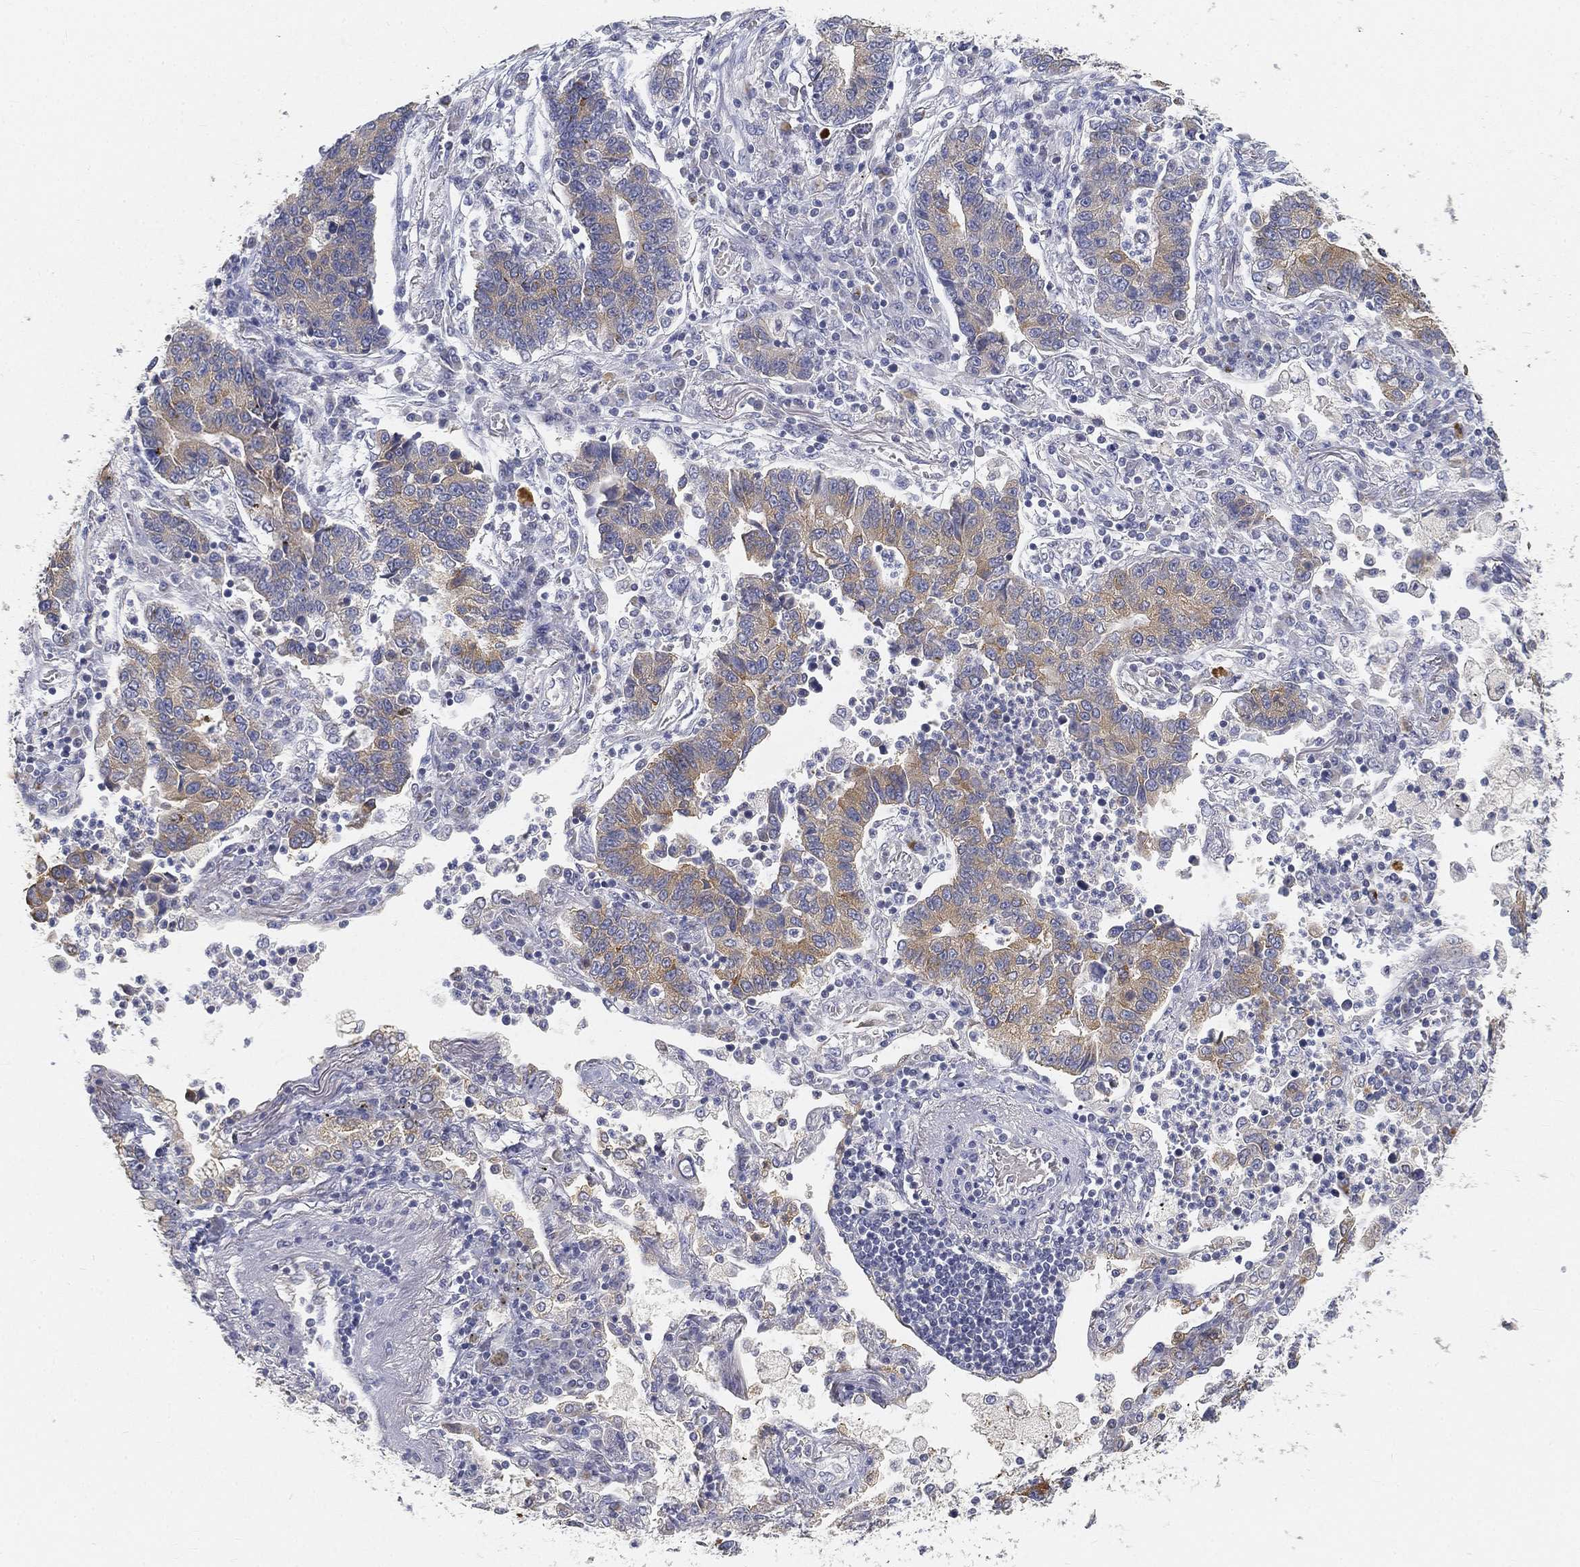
{"staining": {"intensity": "moderate", "quantity": "25%-75%", "location": "cytoplasmic/membranous"}, "tissue": "lung cancer", "cell_type": "Tumor cells", "image_type": "cancer", "snomed": [{"axis": "morphology", "description": "Adenocarcinoma, NOS"}, {"axis": "topography", "description": "Lung"}], "caption": "Lung cancer stained with a protein marker displays moderate staining in tumor cells.", "gene": "TMEM25", "patient": {"sex": "female", "age": 57}}